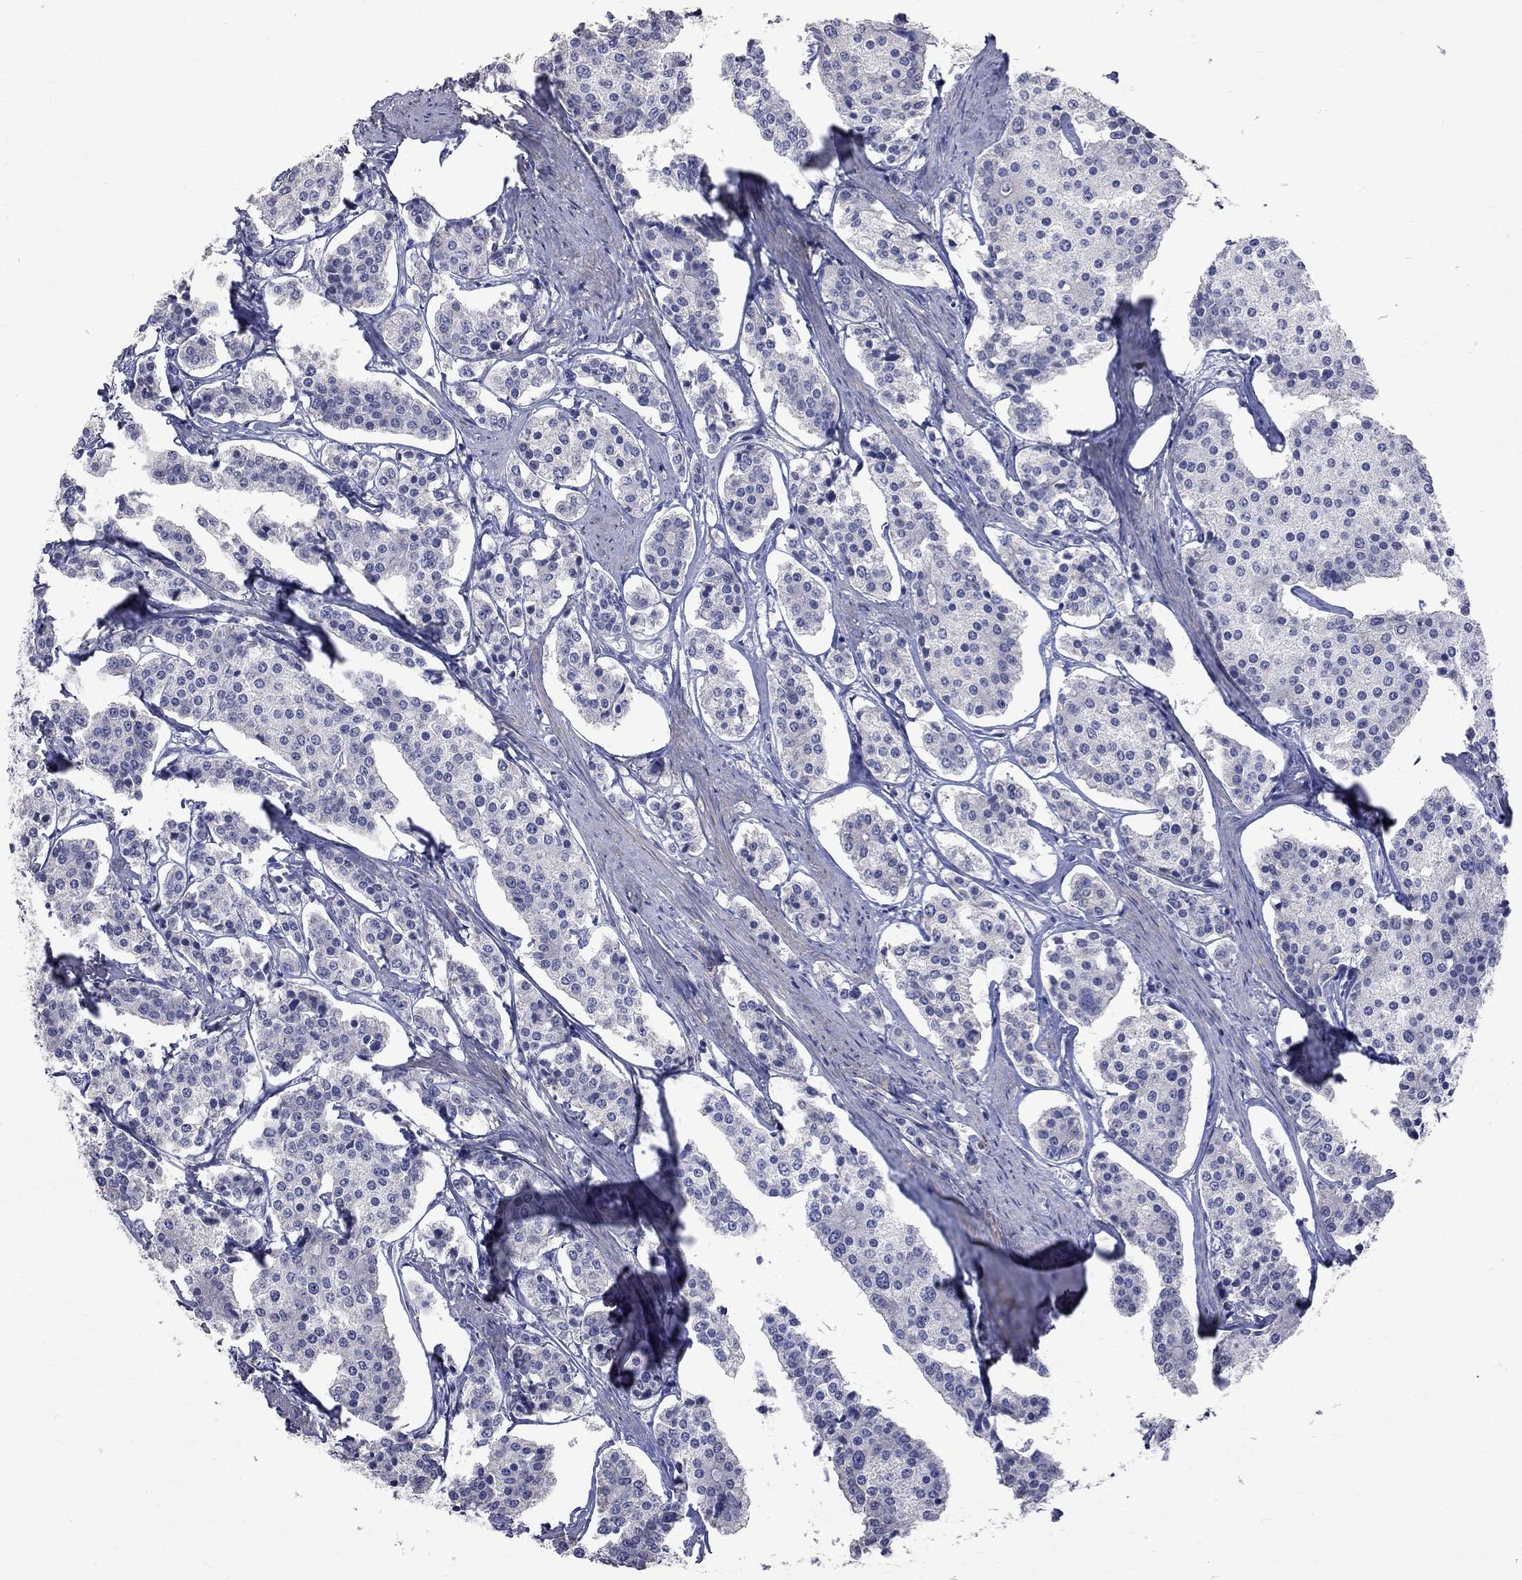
{"staining": {"intensity": "negative", "quantity": "none", "location": "none"}, "tissue": "carcinoid", "cell_type": "Tumor cells", "image_type": "cancer", "snomed": [{"axis": "morphology", "description": "Carcinoid, malignant, NOS"}, {"axis": "topography", "description": "Small intestine"}], "caption": "Immunohistochemical staining of human carcinoid displays no significant staining in tumor cells. (DAB IHC visualized using brightfield microscopy, high magnification).", "gene": "CKAP2", "patient": {"sex": "female", "age": 65}}